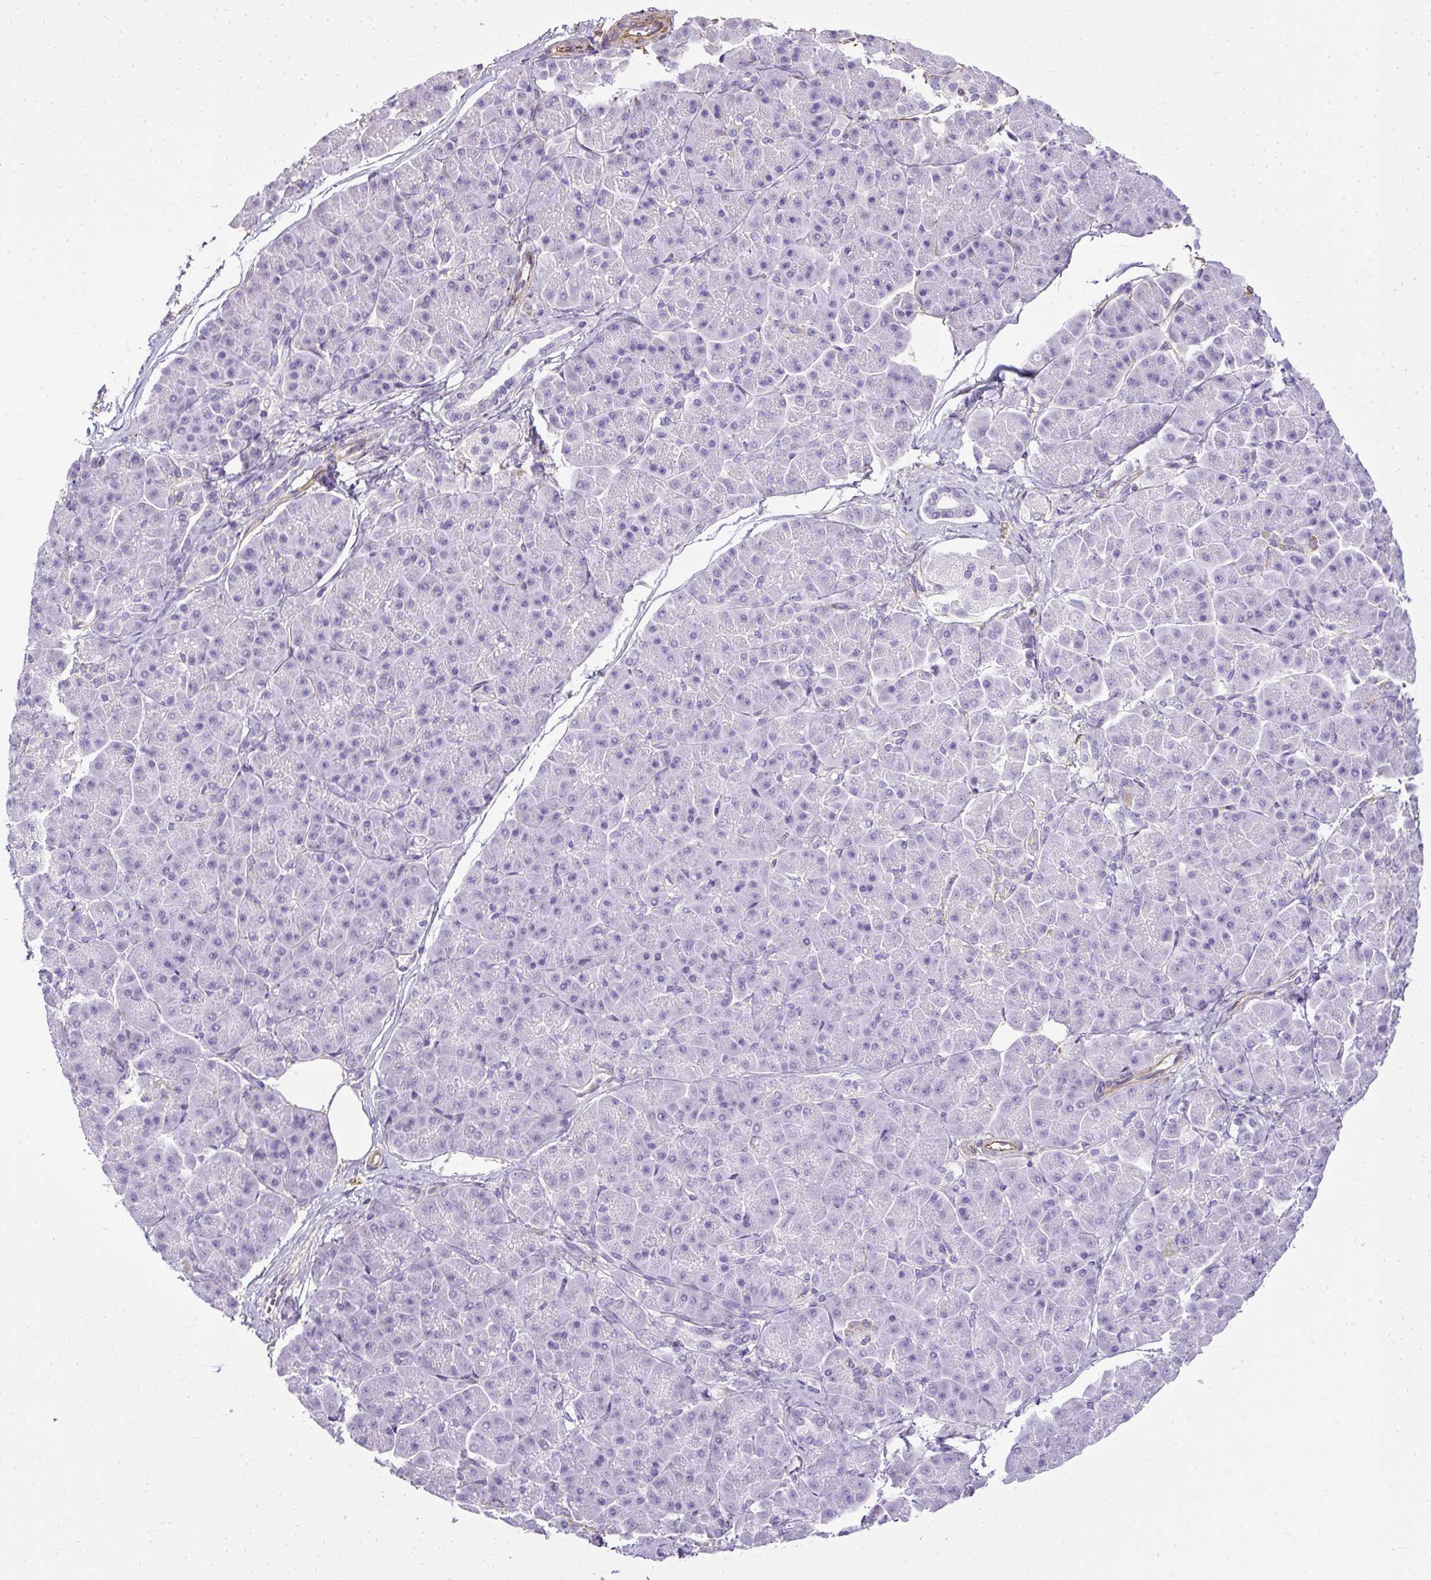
{"staining": {"intensity": "negative", "quantity": "none", "location": "none"}, "tissue": "pancreatic cancer", "cell_type": "Tumor cells", "image_type": "cancer", "snomed": [{"axis": "morphology", "description": "Normal tissue, NOS"}, {"axis": "morphology", "description": "Adenocarcinoma, NOS"}, {"axis": "topography", "description": "Pancreas"}], "caption": "IHC image of human adenocarcinoma (pancreatic) stained for a protein (brown), which reveals no expression in tumor cells. The staining was performed using DAB (3,3'-diaminobenzidine) to visualize the protein expression in brown, while the nuclei were stained in blue with hematoxylin (Magnification: 20x).", "gene": "PLS1", "patient": {"sex": "female", "age": 68}}